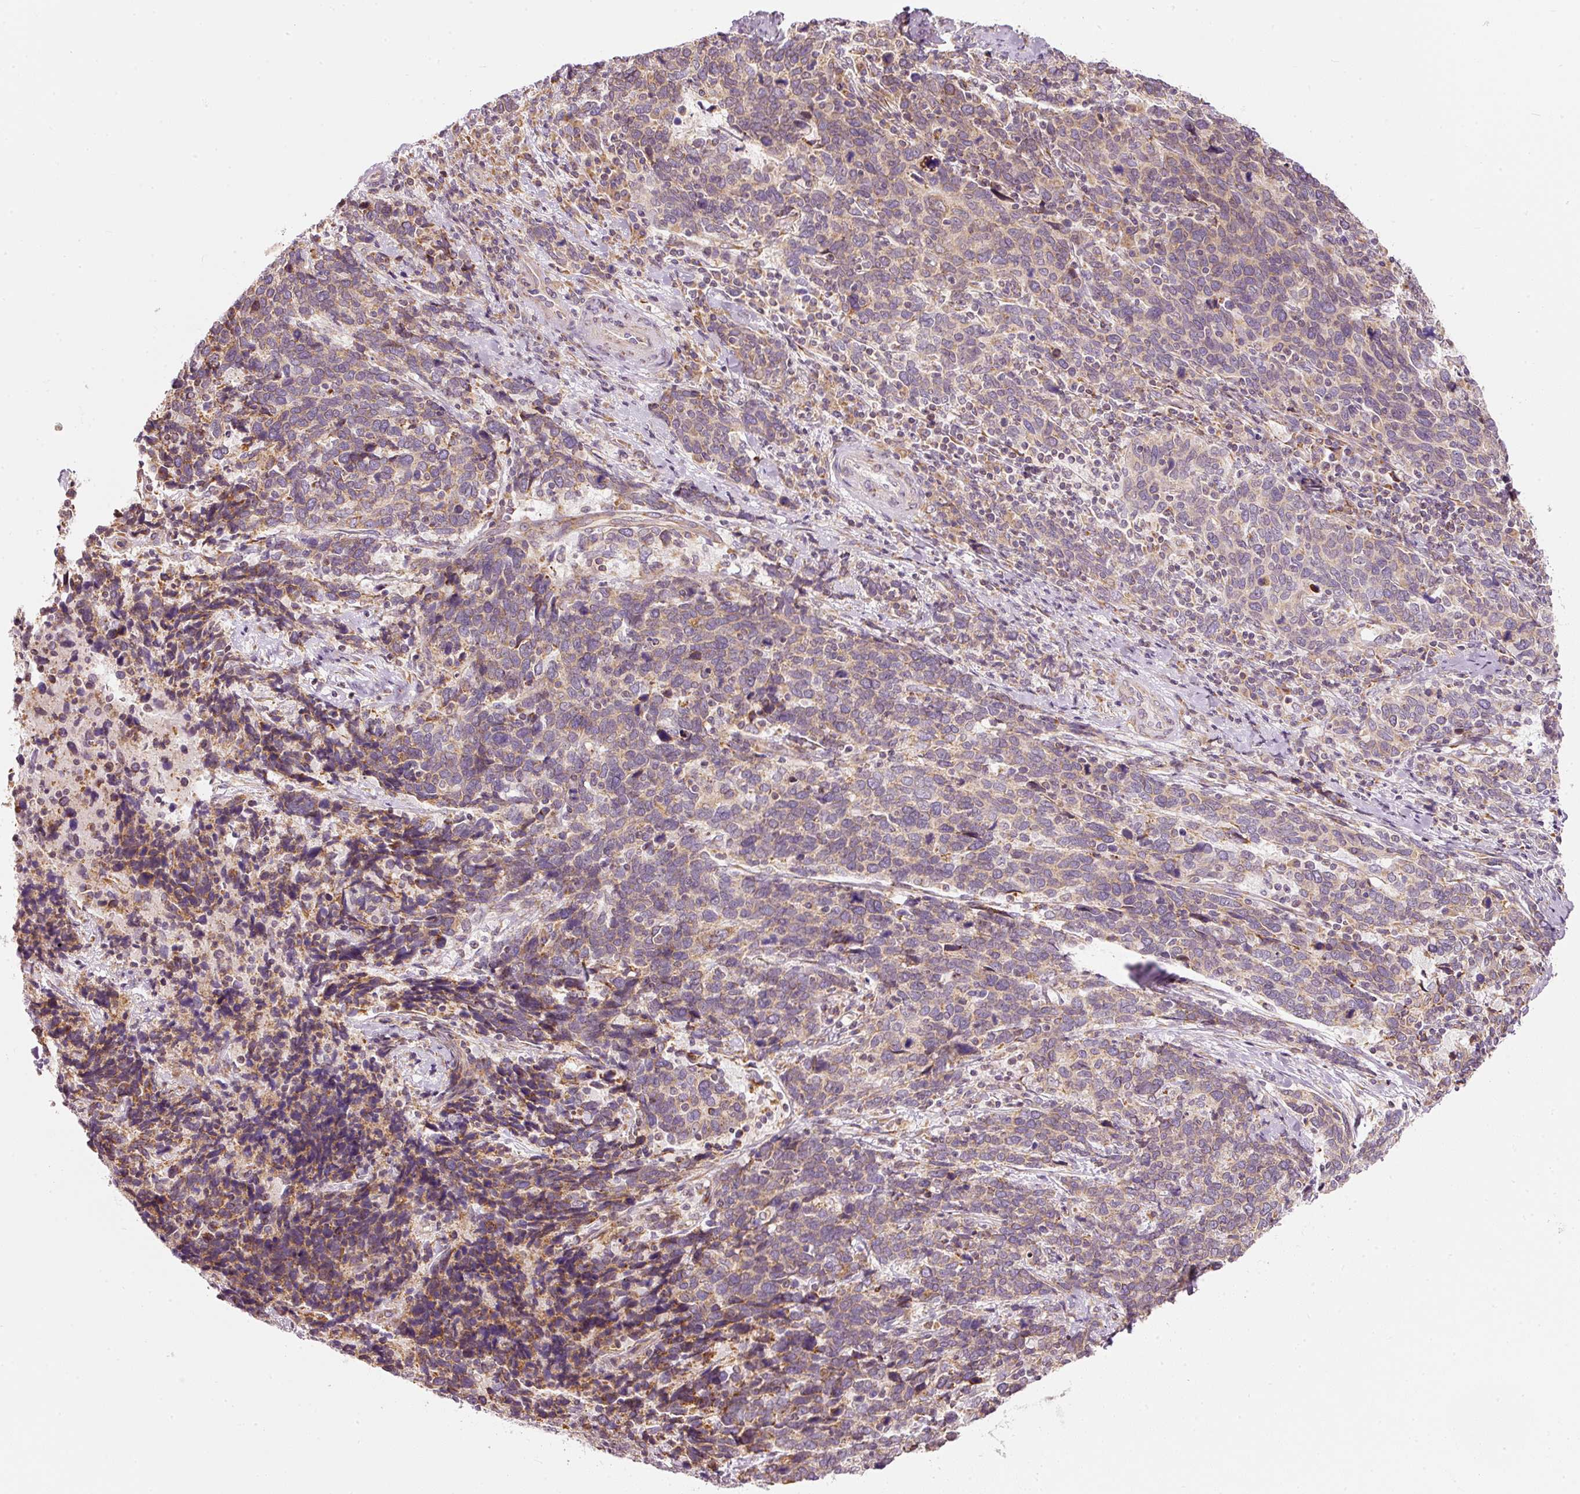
{"staining": {"intensity": "weak", "quantity": "25%-75%", "location": "cytoplasmic/membranous"}, "tissue": "cervical cancer", "cell_type": "Tumor cells", "image_type": "cancer", "snomed": [{"axis": "morphology", "description": "Squamous cell carcinoma, NOS"}, {"axis": "topography", "description": "Cervix"}], "caption": "Cervical cancer tissue demonstrates weak cytoplasmic/membranous staining in approximately 25%-75% of tumor cells, visualized by immunohistochemistry. (DAB IHC with brightfield microscopy, high magnification).", "gene": "SNAPC5", "patient": {"sex": "female", "age": 41}}